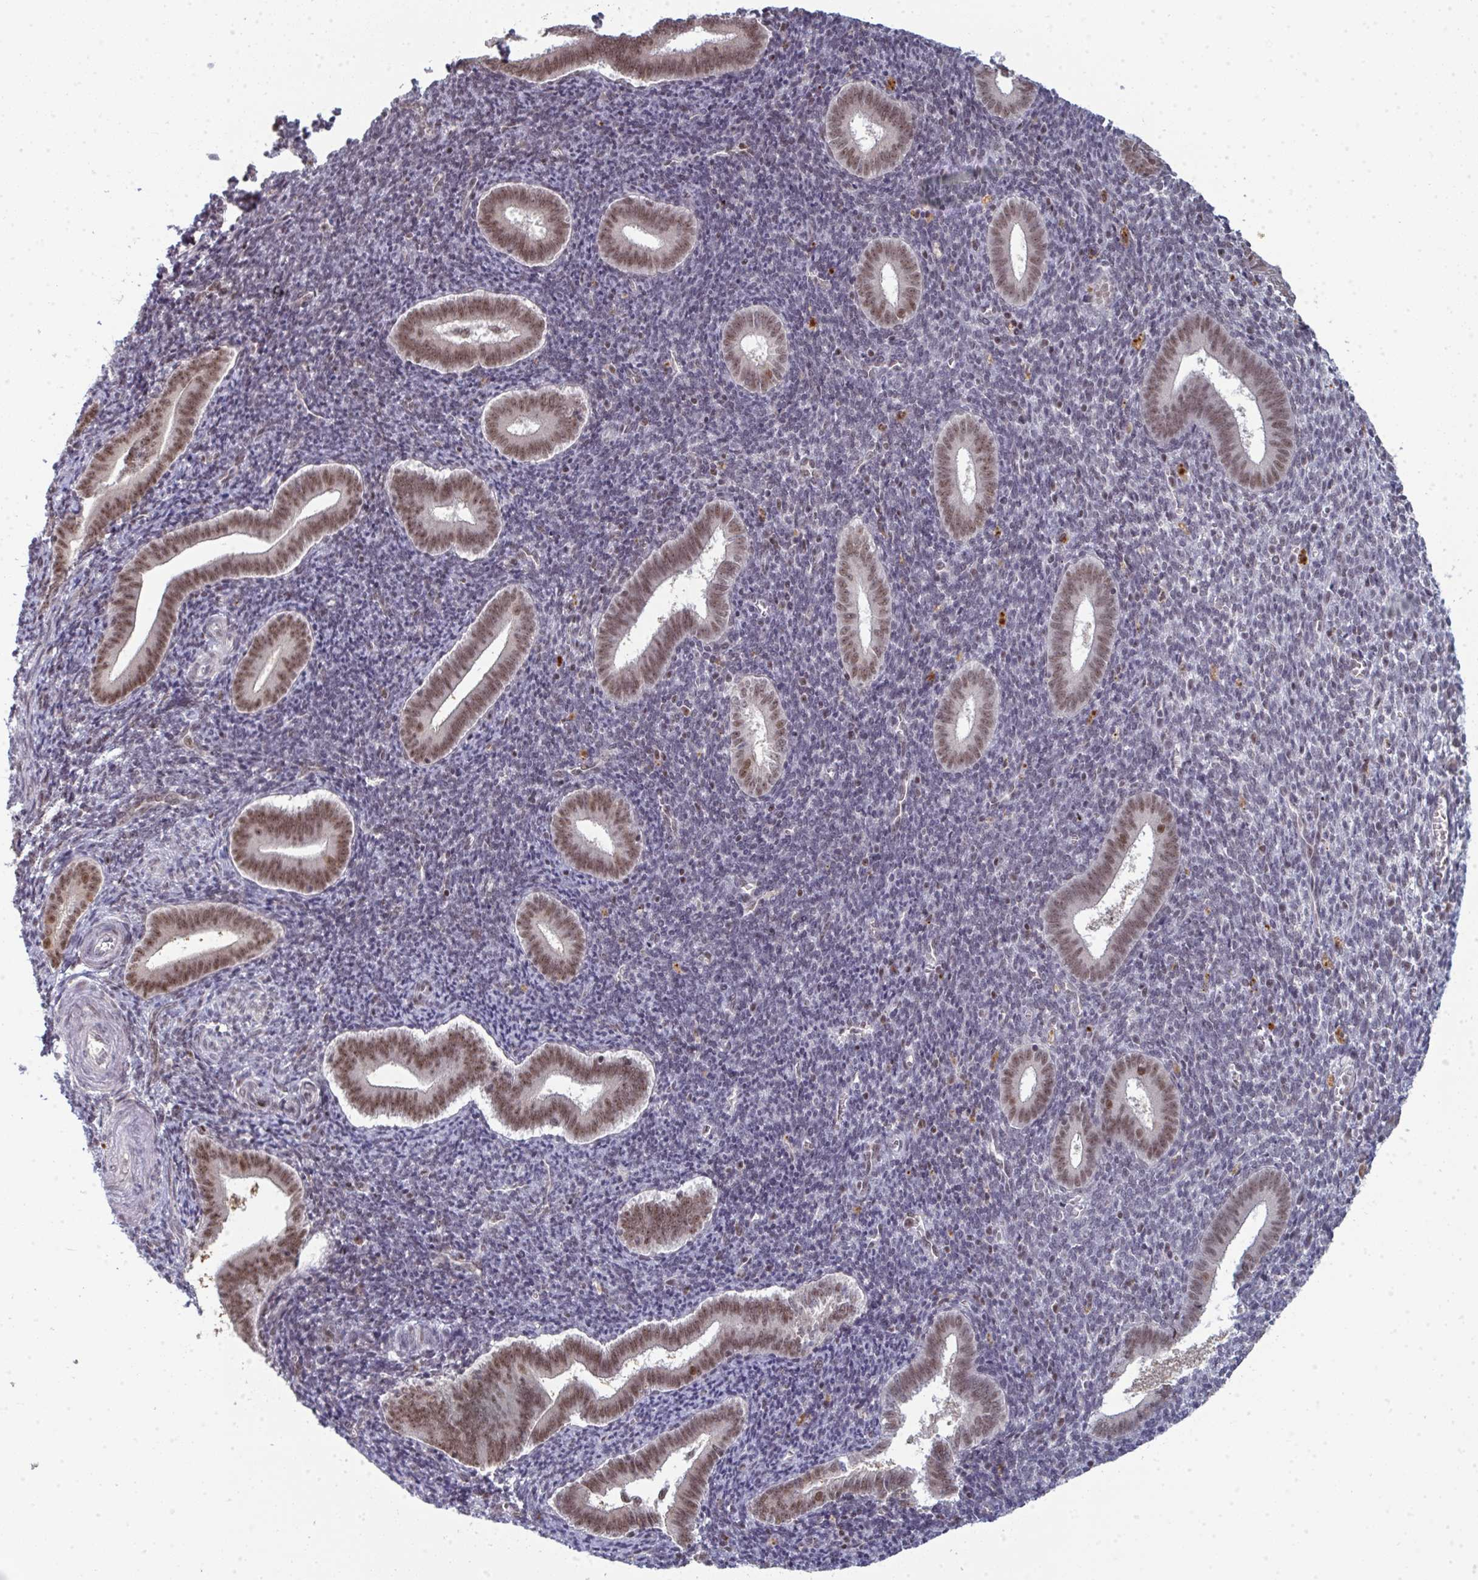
{"staining": {"intensity": "negative", "quantity": "none", "location": "none"}, "tissue": "endometrium", "cell_type": "Cells in endometrial stroma", "image_type": "normal", "snomed": [{"axis": "morphology", "description": "Normal tissue, NOS"}, {"axis": "topography", "description": "Endometrium"}], "caption": "IHC histopathology image of normal endometrium stained for a protein (brown), which demonstrates no staining in cells in endometrial stroma. (DAB immunohistochemistry (IHC) with hematoxylin counter stain).", "gene": "ATF1", "patient": {"sex": "female", "age": 25}}